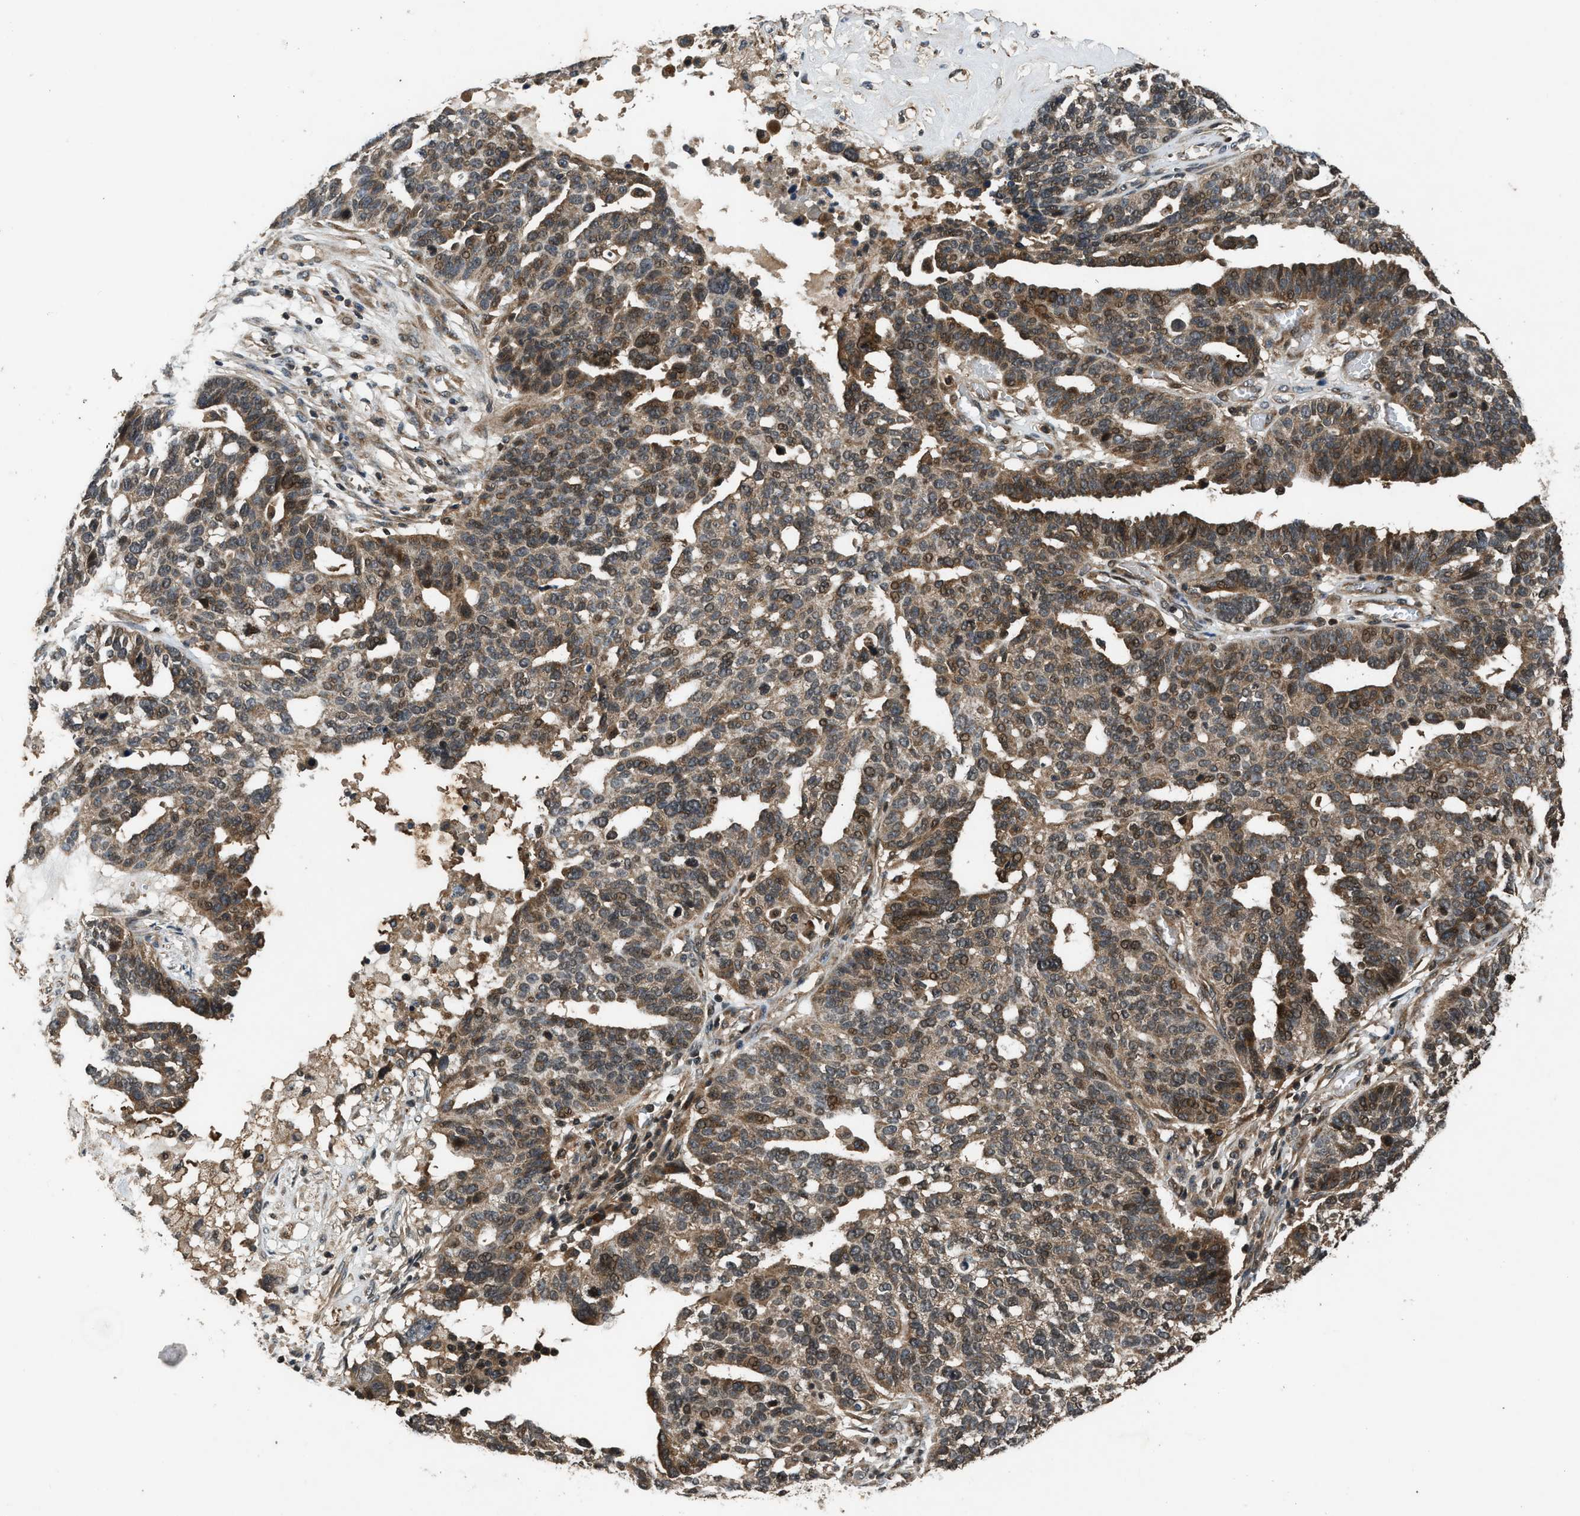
{"staining": {"intensity": "moderate", "quantity": ">75%", "location": "cytoplasmic/membranous,nuclear"}, "tissue": "ovarian cancer", "cell_type": "Tumor cells", "image_type": "cancer", "snomed": [{"axis": "morphology", "description": "Cystadenocarcinoma, serous, NOS"}, {"axis": "topography", "description": "Ovary"}], "caption": "High-power microscopy captured an immunohistochemistry (IHC) photomicrograph of ovarian serous cystadenocarcinoma, revealing moderate cytoplasmic/membranous and nuclear positivity in about >75% of tumor cells. The protein is stained brown, and the nuclei are stained in blue (DAB IHC with brightfield microscopy, high magnification).", "gene": "RPS6KB1", "patient": {"sex": "female", "age": 59}}